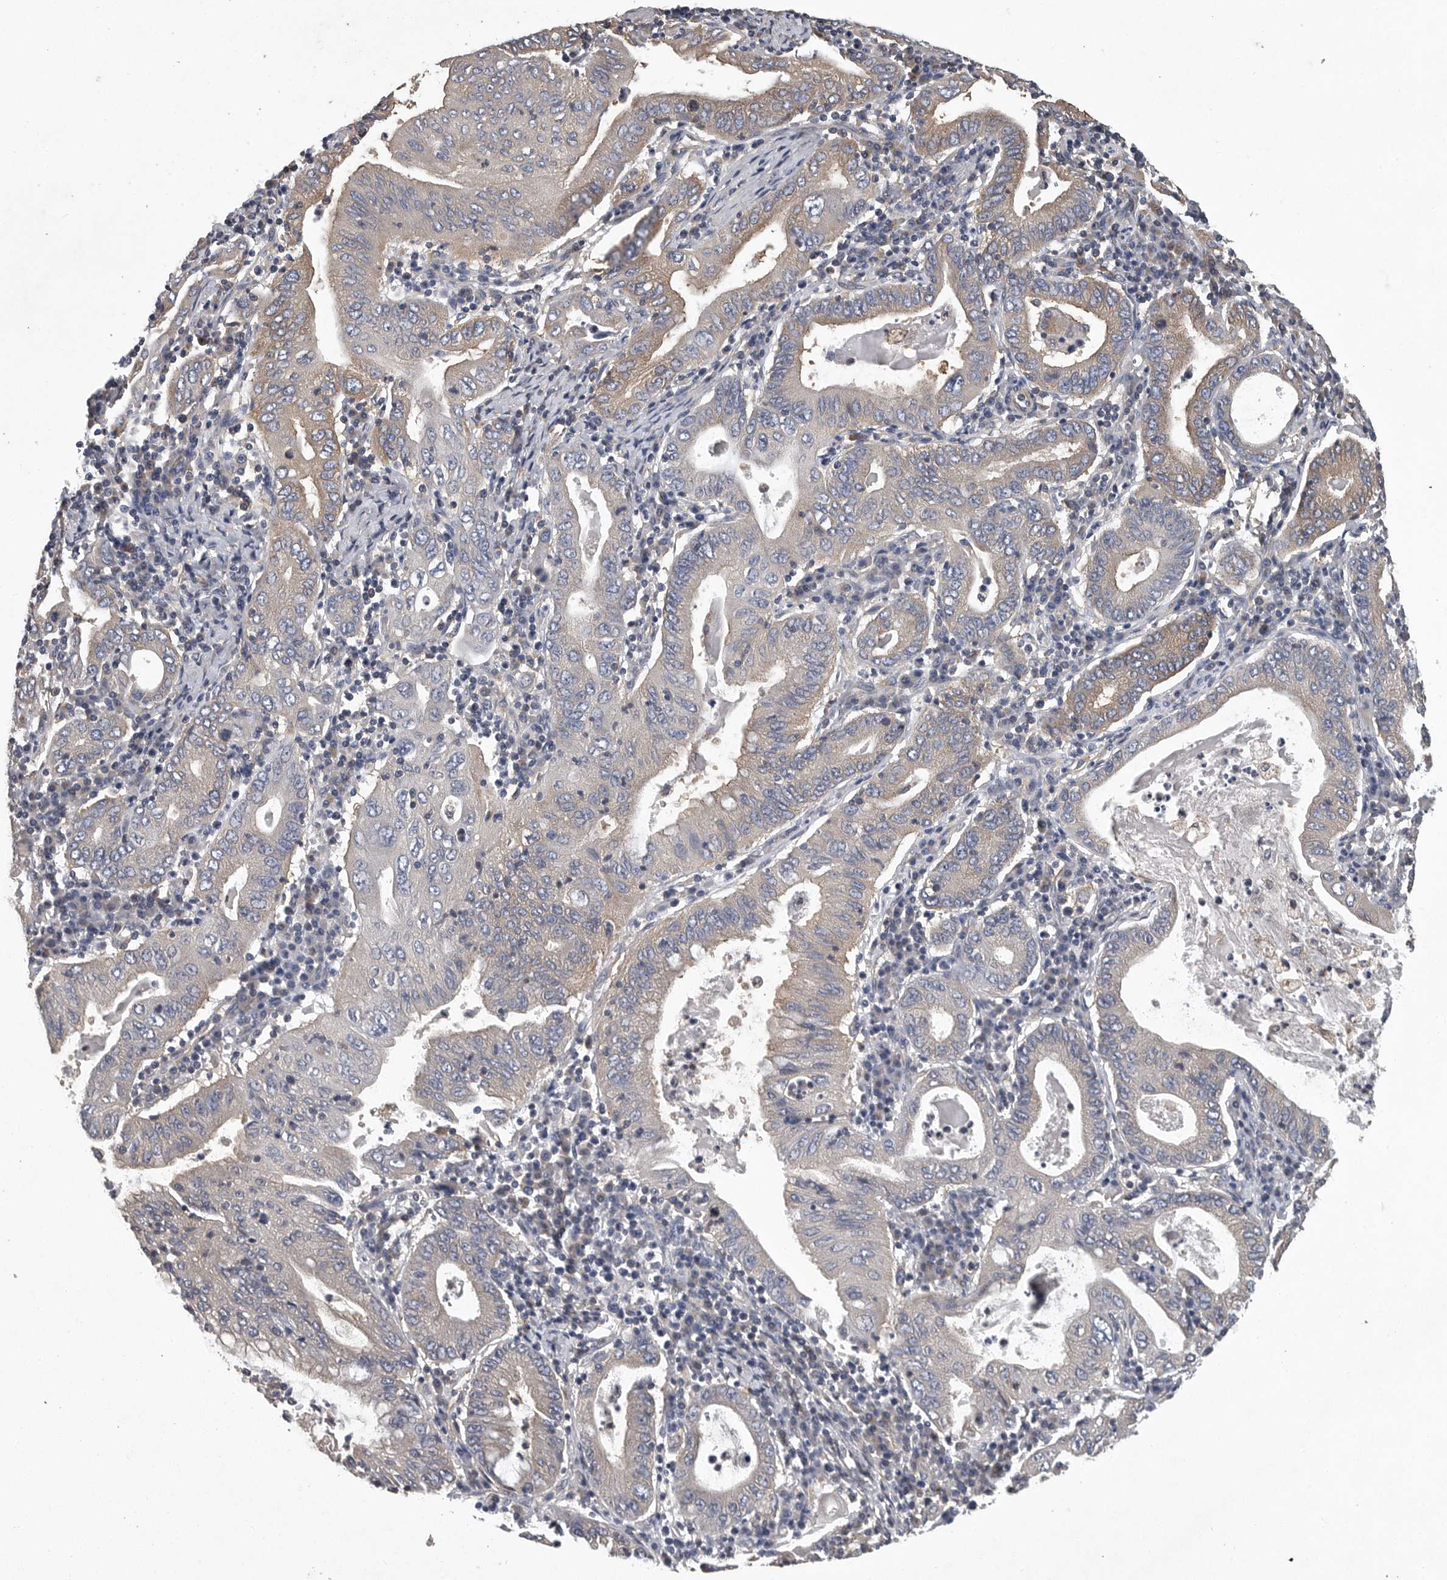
{"staining": {"intensity": "weak", "quantity": "<25%", "location": "cytoplasmic/membranous"}, "tissue": "stomach cancer", "cell_type": "Tumor cells", "image_type": "cancer", "snomed": [{"axis": "morphology", "description": "Normal tissue, NOS"}, {"axis": "morphology", "description": "Adenocarcinoma, NOS"}, {"axis": "topography", "description": "Esophagus"}, {"axis": "topography", "description": "Stomach, upper"}, {"axis": "topography", "description": "Peripheral nerve tissue"}], "caption": "Tumor cells show no significant positivity in stomach cancer (adenocarcinoma).", "gene": "OXR1", "patient": {"sex": "male", "age": 62}}